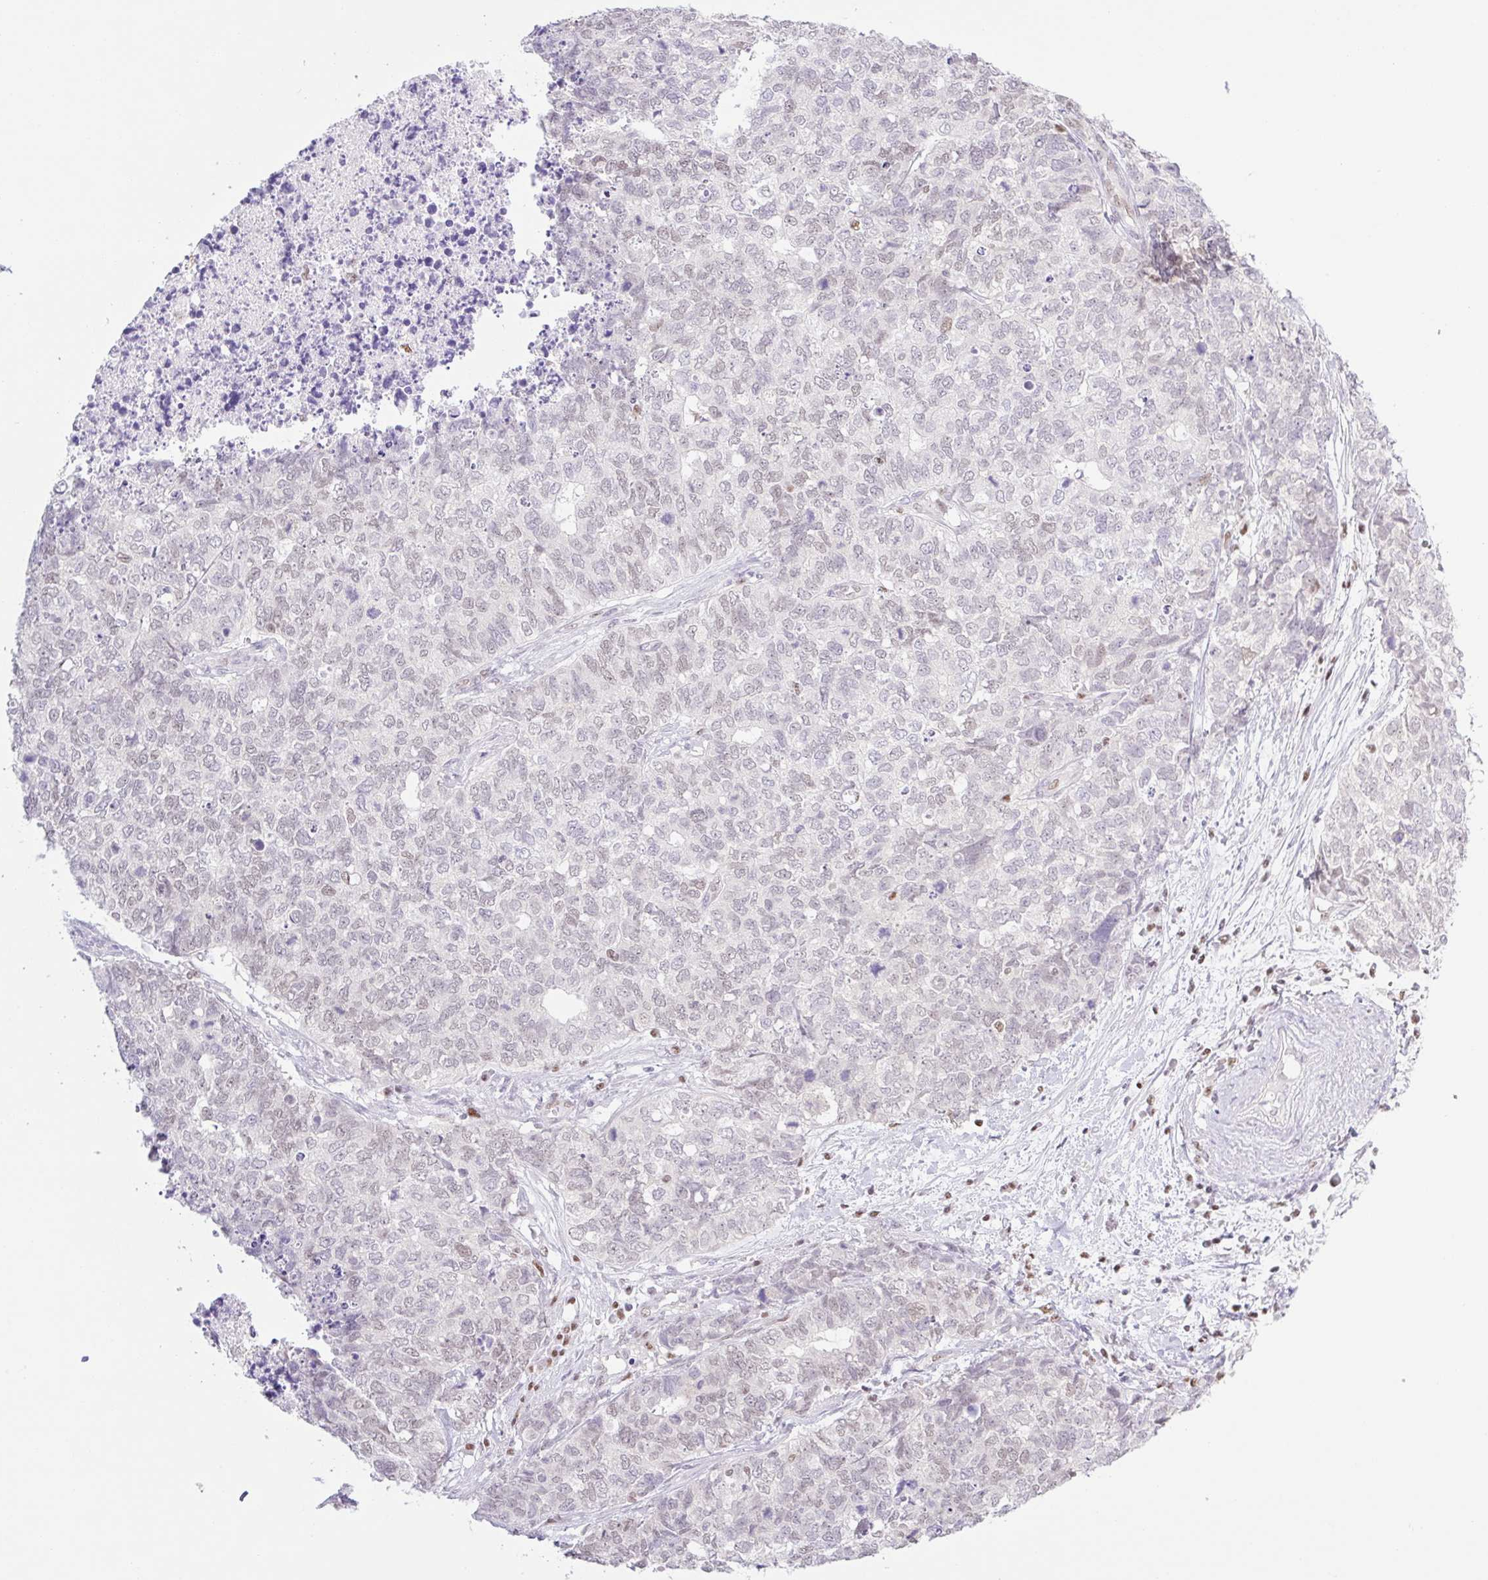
{"staining": {"intensity": "negative", "quantity": "none", "location": "none"}, "tissue": "cervical cancer", "cell_type": "Tumor cells", "image_type": "cancer", "snomed": [{"axis": "morphology", "description": "Squamous cell carcinoma, NOS"}, {"axis": "topography", "description": "Cervix"}], "caption": "This is a micrograph of IHC staining of cervical squamous cell carcinoma, which shows no positivity in tumor cells. (Brightfield microscopy of DAB (3,3'-diaminobenzidine) immunohistochemistry at high magnification).", "gene": "TLE3", "patient": {"sex": "female", "age": 63}}